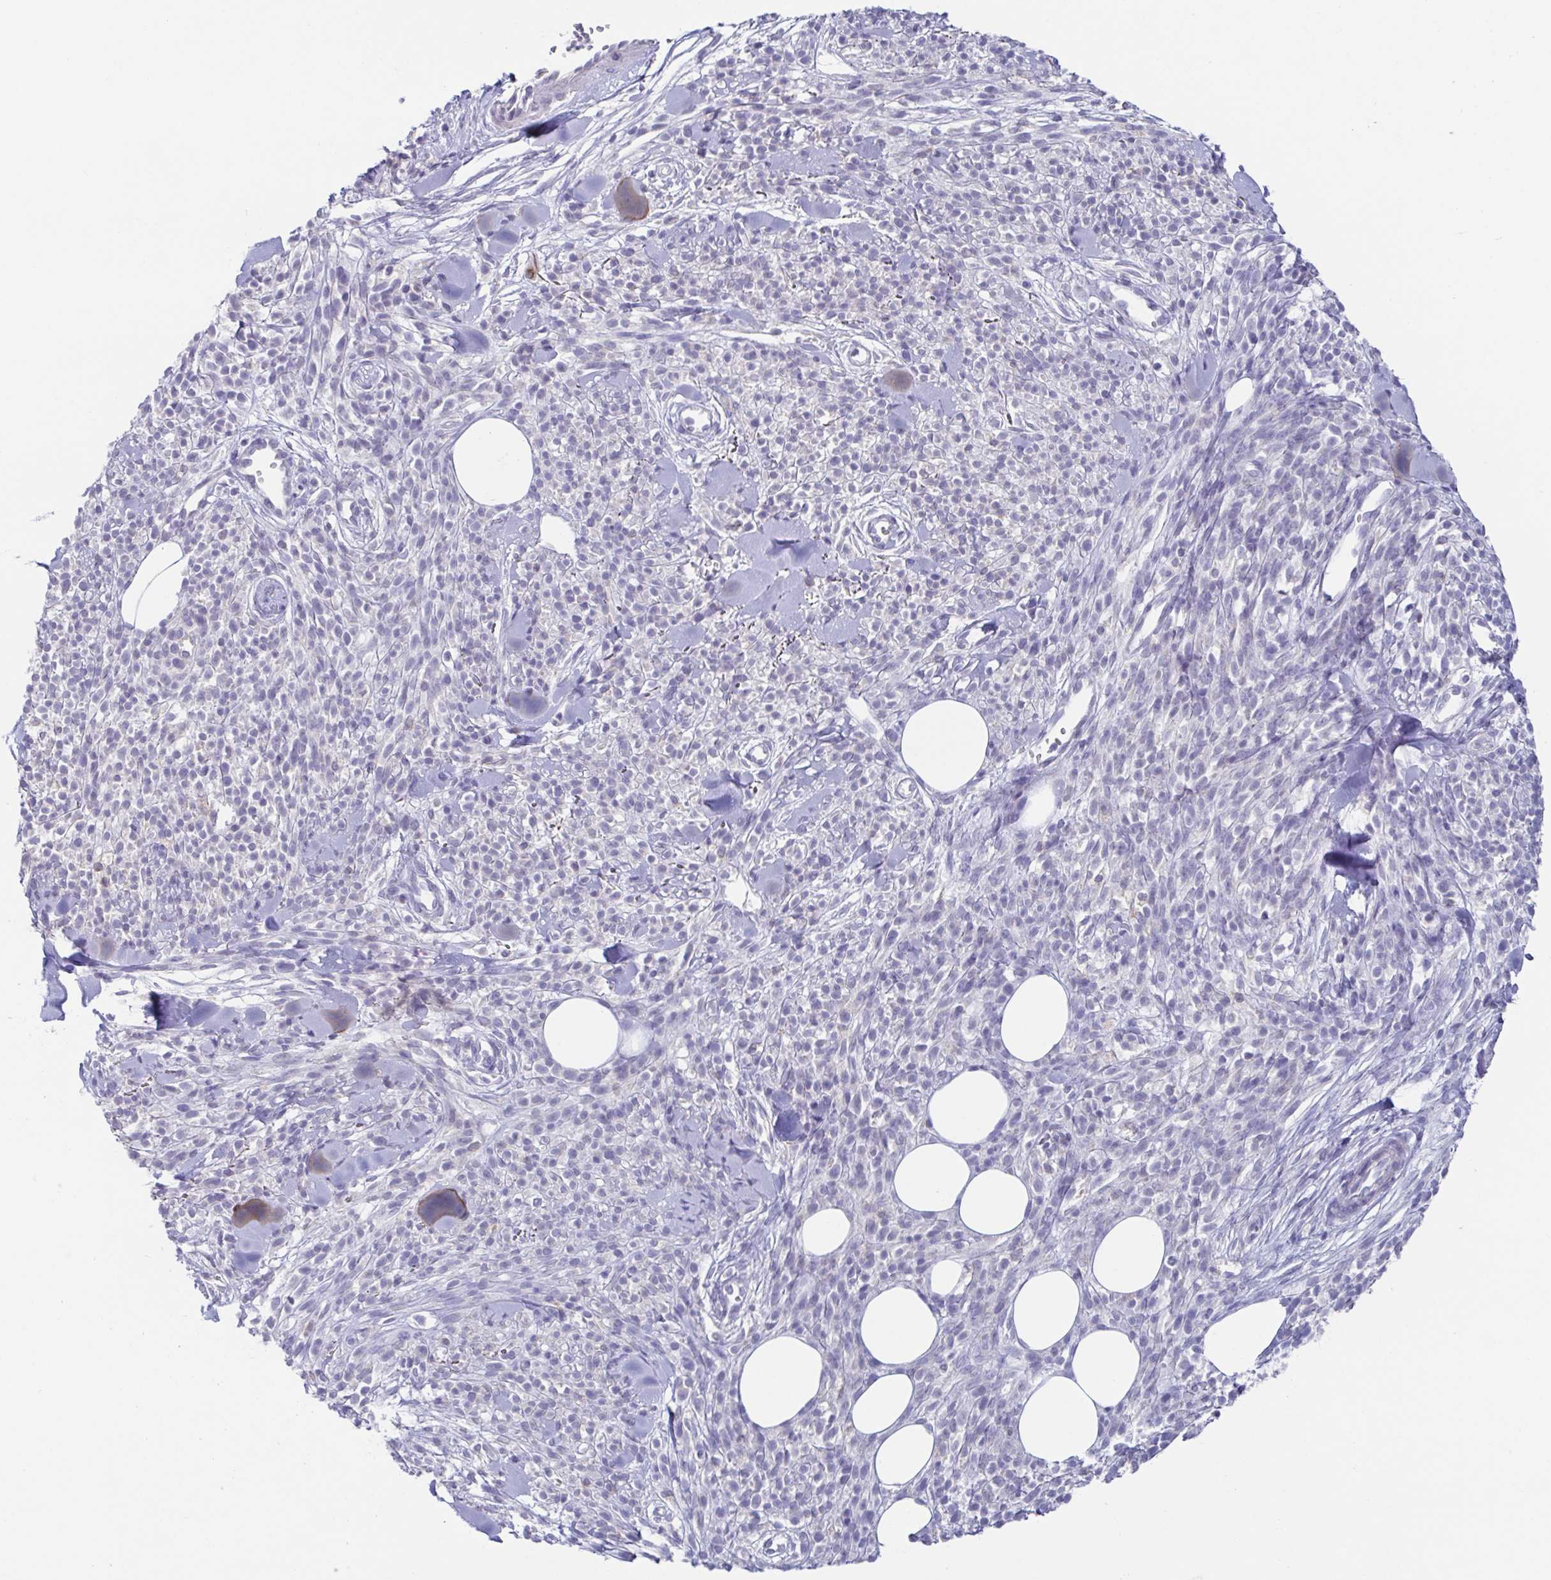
{"staining": {"intensity": "negative", "quantity": "none", "location": "none"}, "tissue": "melanoma", "cell_type": "Tumor cells", "image_type": "cancer", "snomed": [{"axis": "morphology", "description": "Malignant melanoma, NOS"}, {"axis": "topography", "description": "Skin"}, {"axis": "topography", "description": "Skin of trunk"}], "caption": "This is an immunohistochemistry micrograph of malignant melanoma. There is no staining in tumor cells.", "gene": "RDH11", "patient": {"sex": "male", "age": 74}}